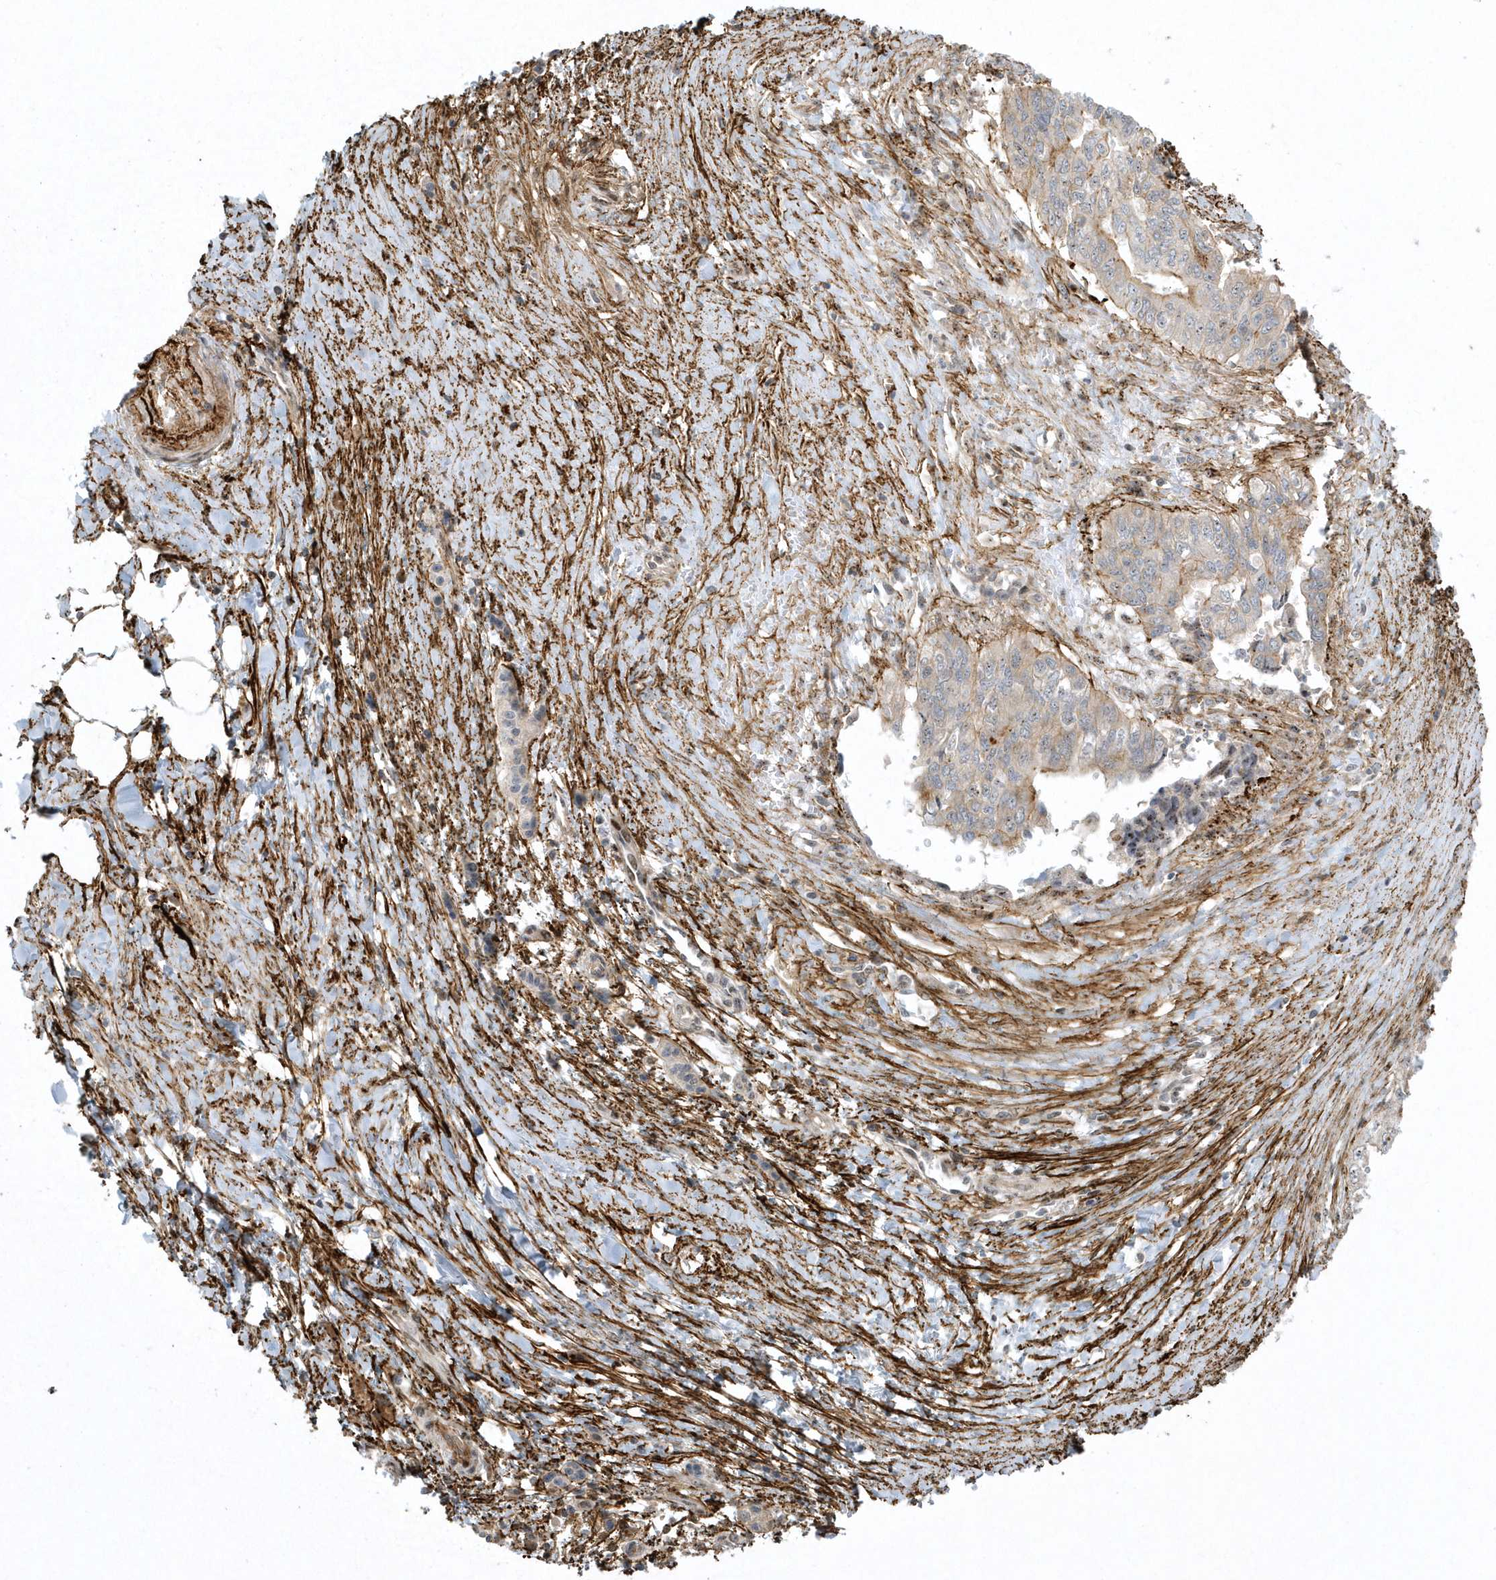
{"staining": {"intensity": "moderate", "quantity": "25%-75%", "location": "cytoplasmic/membranous"}, "tissue": "pancreatic cancer", "cell_type": "Tumor cells", "image_type": "cancer", "snomed": [{"axis": "morphology", "description": "Adenocarcinoma, NOS"}, {"axis": "topography", "description": "Pancreas"}], "caption": "Tumor cells exhibit moderate cytoplasmic/membranous expression in approximately 25%-75% of cells in pancreatic cancer. (Stains: DAB (3,3'-diaminobenzidine) in brown, nuclei in blue, Microscopy: brightfield microscopy at high magnification).", "gene": "MASP2", "patient": {"sex": "male", "age": 51}}